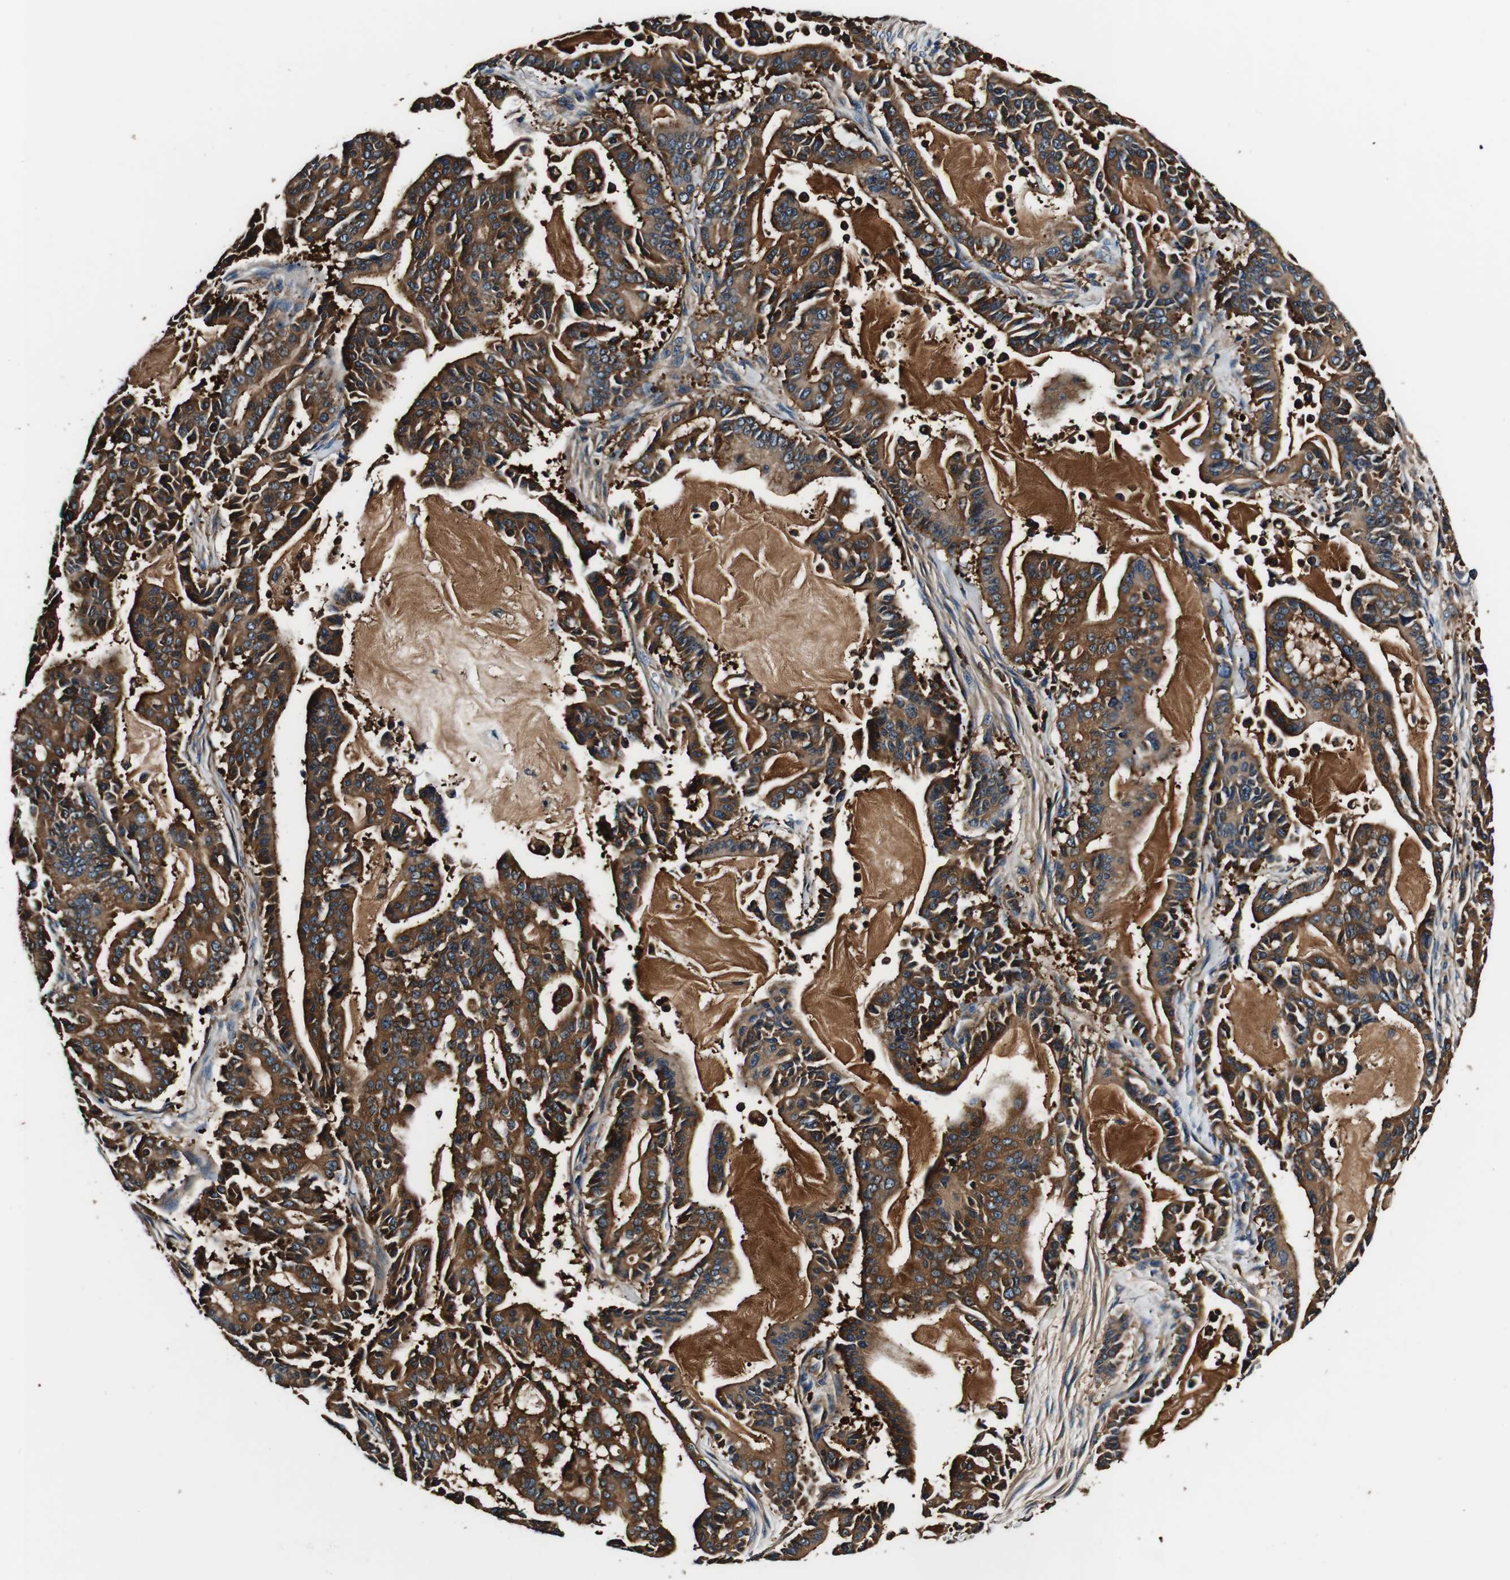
{"staining": {"intensity": "strong", "quantity": ">75%", "location": "cytoplasmic/membranous"}, "tissue": "pancreatic cancer", "cell_type": "Tumor cells", "image_type": "cancer", "snomed": [{"axis": "morphology", "description": "Adenocarcinoma, NOS"}, {"axis": "topography", "description": "Pancreas"}], "caption": "Immunohistochemical staining of human pancreatic adenocarcinoma shows high levels of strong cytoplasmic/membranous expression in about >75% of tumor cells. Using DAB (3,3'-diaminobenzidine) (brown) and hematoxylin (blue) stains, captured at high magnification using brightfield microscopy.", "gene": "RHOT2", "patient": {"sex": "male", "age": 63}}